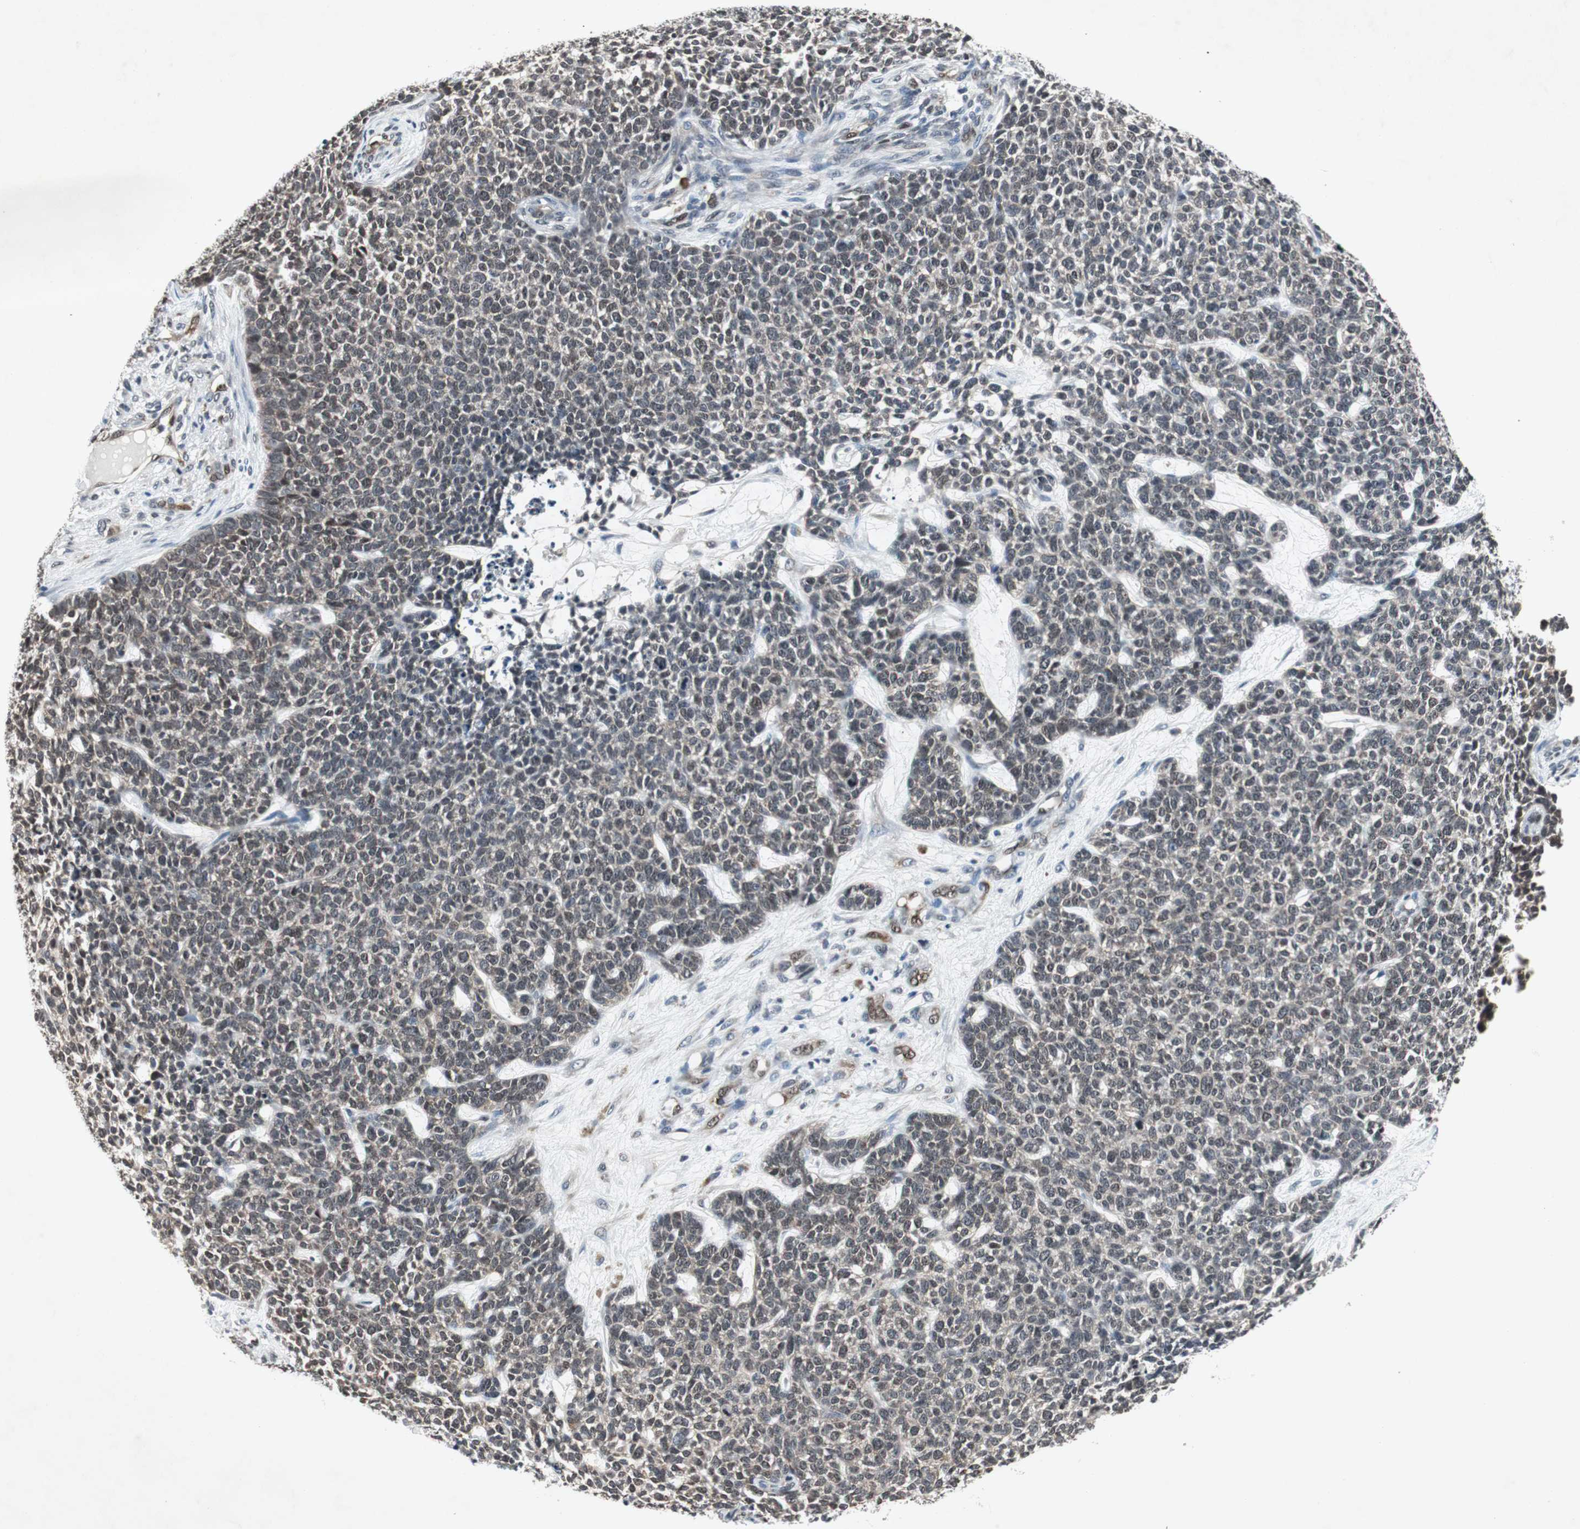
{"staining": {"intensity": "weak", "quantity": ">75%", "location": "cytoplasmic/membranous,nuclear"}, "tissue": "skin cancer", "cell_type": "Tumor cells", "image_type": "cancer", "snomed": [{"axis": "morphology", "description": "Basal cell carcinoma"}, {"axis": "topography", "description": "Skin"}], "caption": "Protein staining of skin cancer tissue shows weak cytoplasmic/membranous and nuclear positivity in about >75% of tumor cells.", "gene": "SMAD1", "patient": {"sex": "female", "age": 84}}